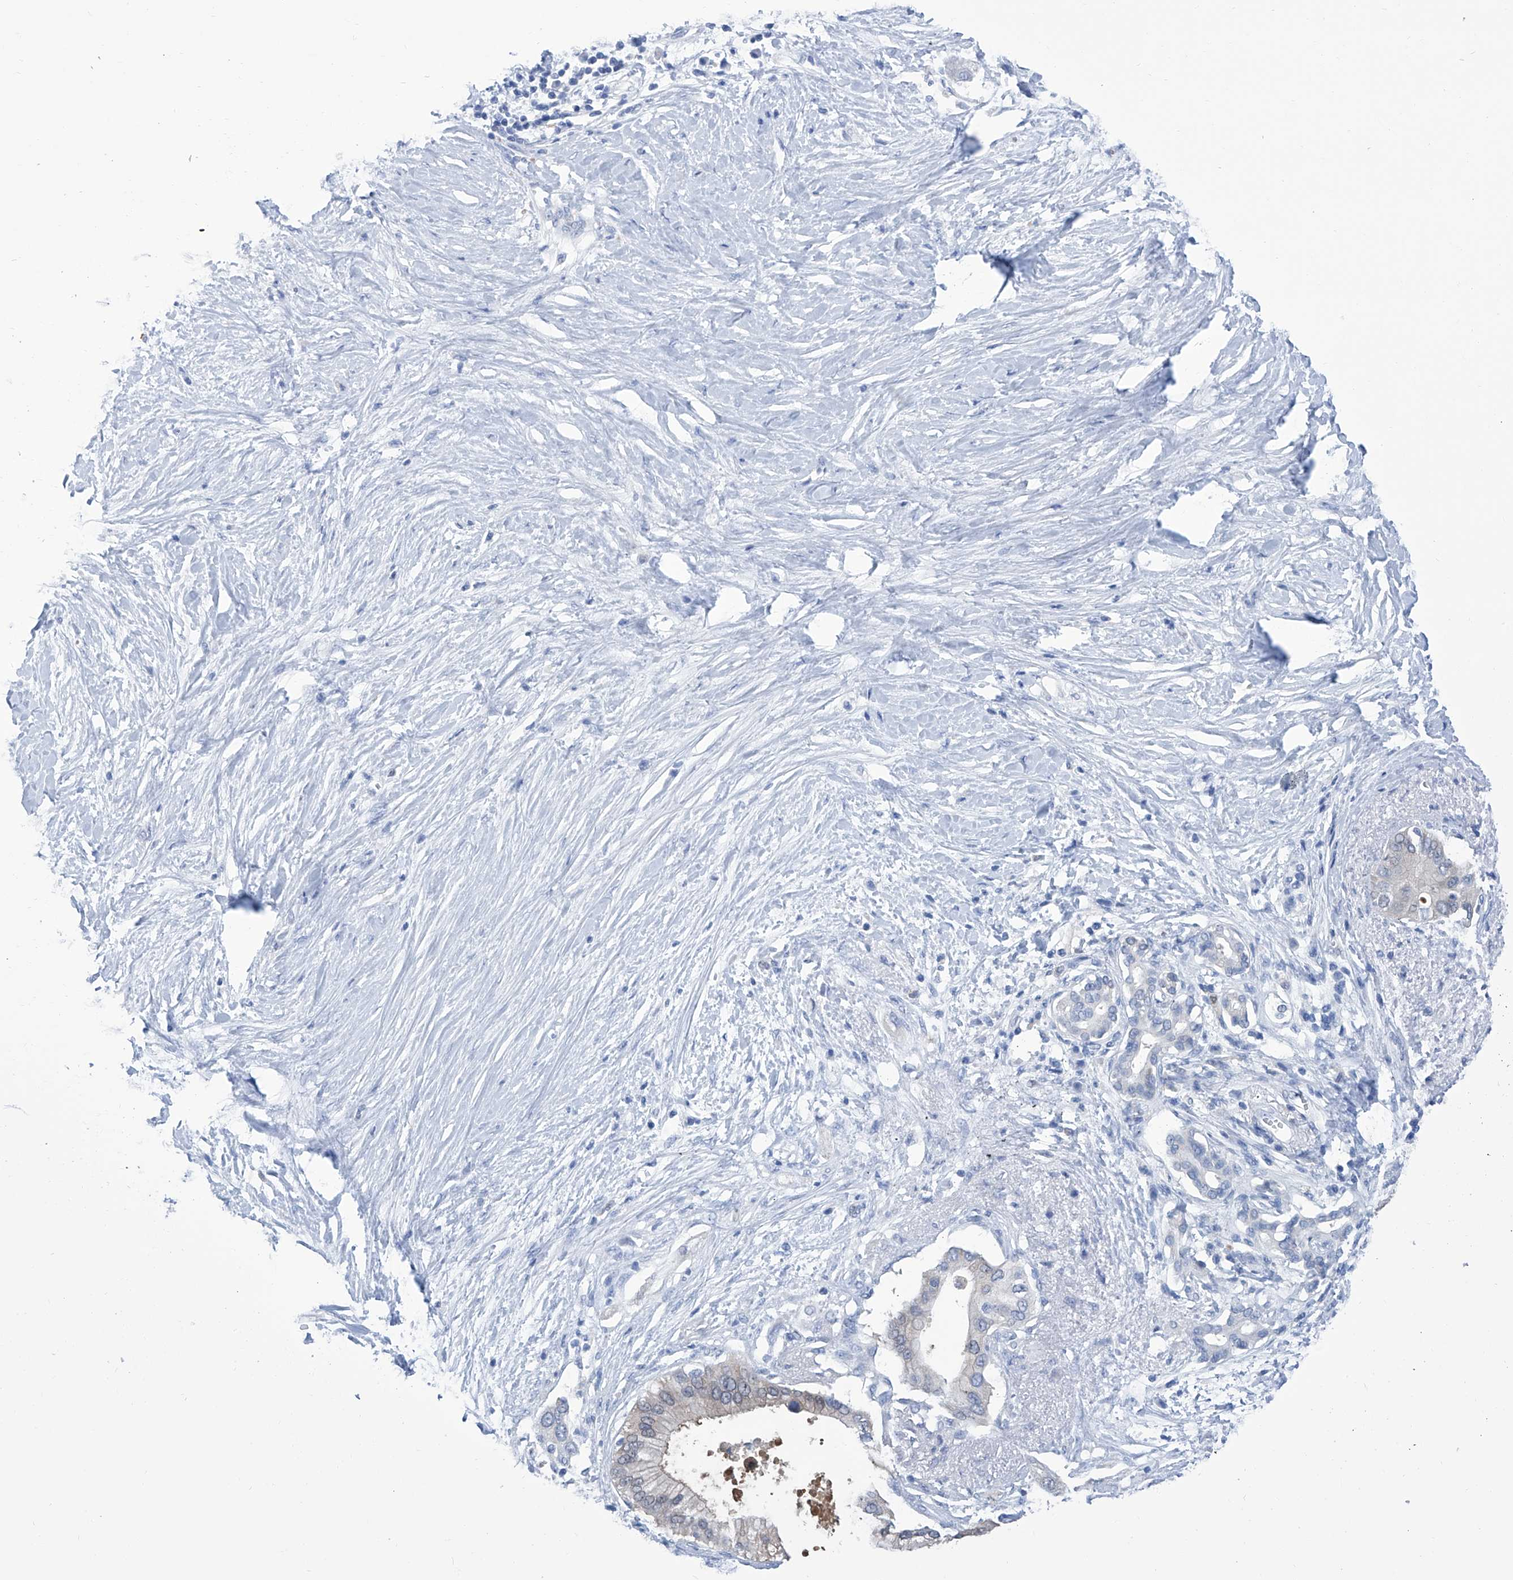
{"staining": {"intensity": "negative", "quantity": "none", "location": "none"}, "tissue": "pancreatic cancer", "cell_type": "Tumor cells", "image_type": "cancer", "snomed": [{"axis": "morphology", "description": "Normal tissue, NOS"}, {"axis": "morphology", "description": "Adenocarcinoma, NOS"}, {"axis": "topography", "description": "Pancreas"}, {"axis": "topography", "description": "Peripheral nerve tissue"}], "caption": "Human pancreatic cancer (adenocarcinoma) stained for a protein using immunohistochemistry reveals no expression in tumor cells.", "gene": "IMPA2", "patient": {"sex": "male", "age": 59}}